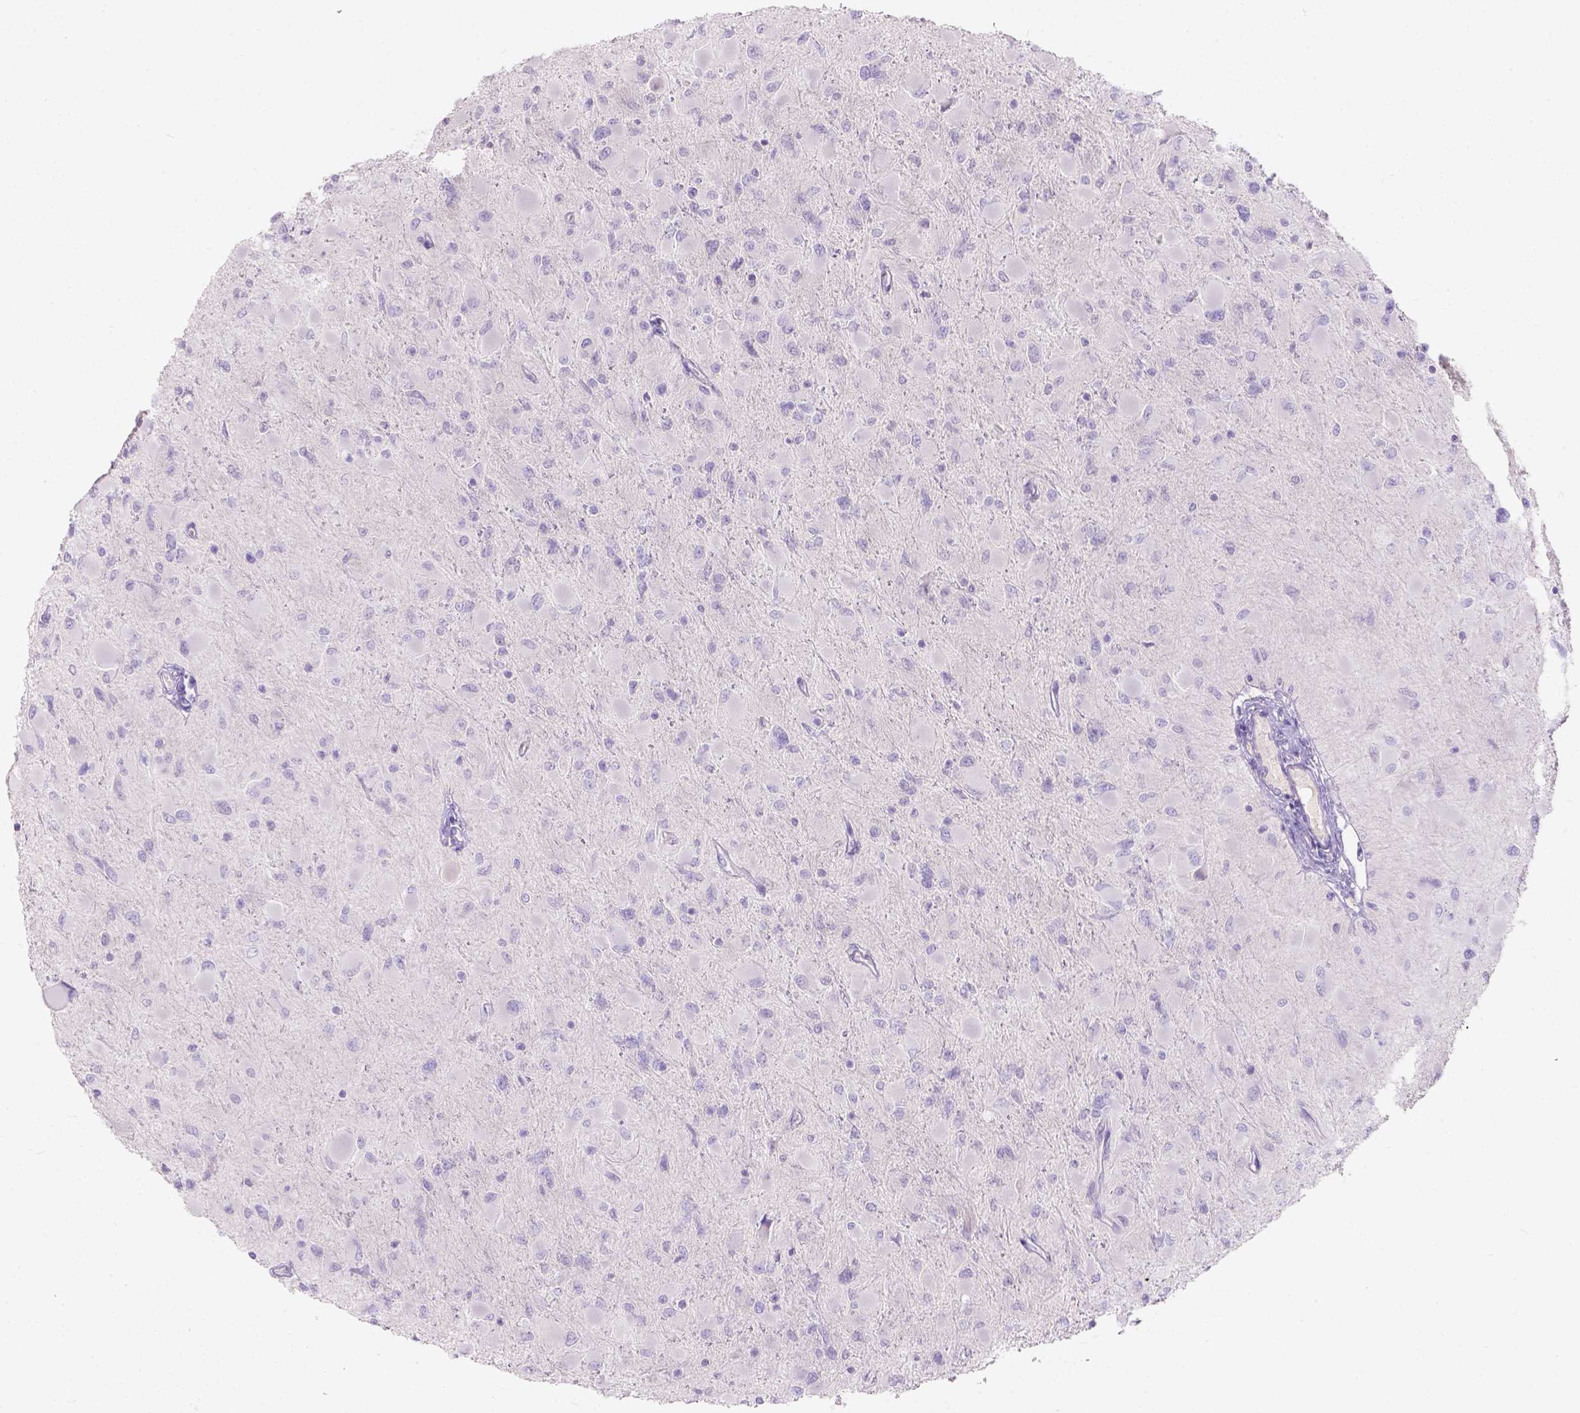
{"staining": {"intensity": "negative", "quantity": "none", "location": "none"}, "tissue": "glioma", "cell_type": "Tumor cells", "image_type": "cancer", "snomed": [{"axis": "morphology", "description": "Glioma, malignant, High grade"}, {"axis": "topography", "description": "Cerebral cortex"}], "caption": "The image exhibits no staining of tumor cells in glioma.", "gene": "GAL3ST2", "patient": {"sex": "female", "age": 36}}